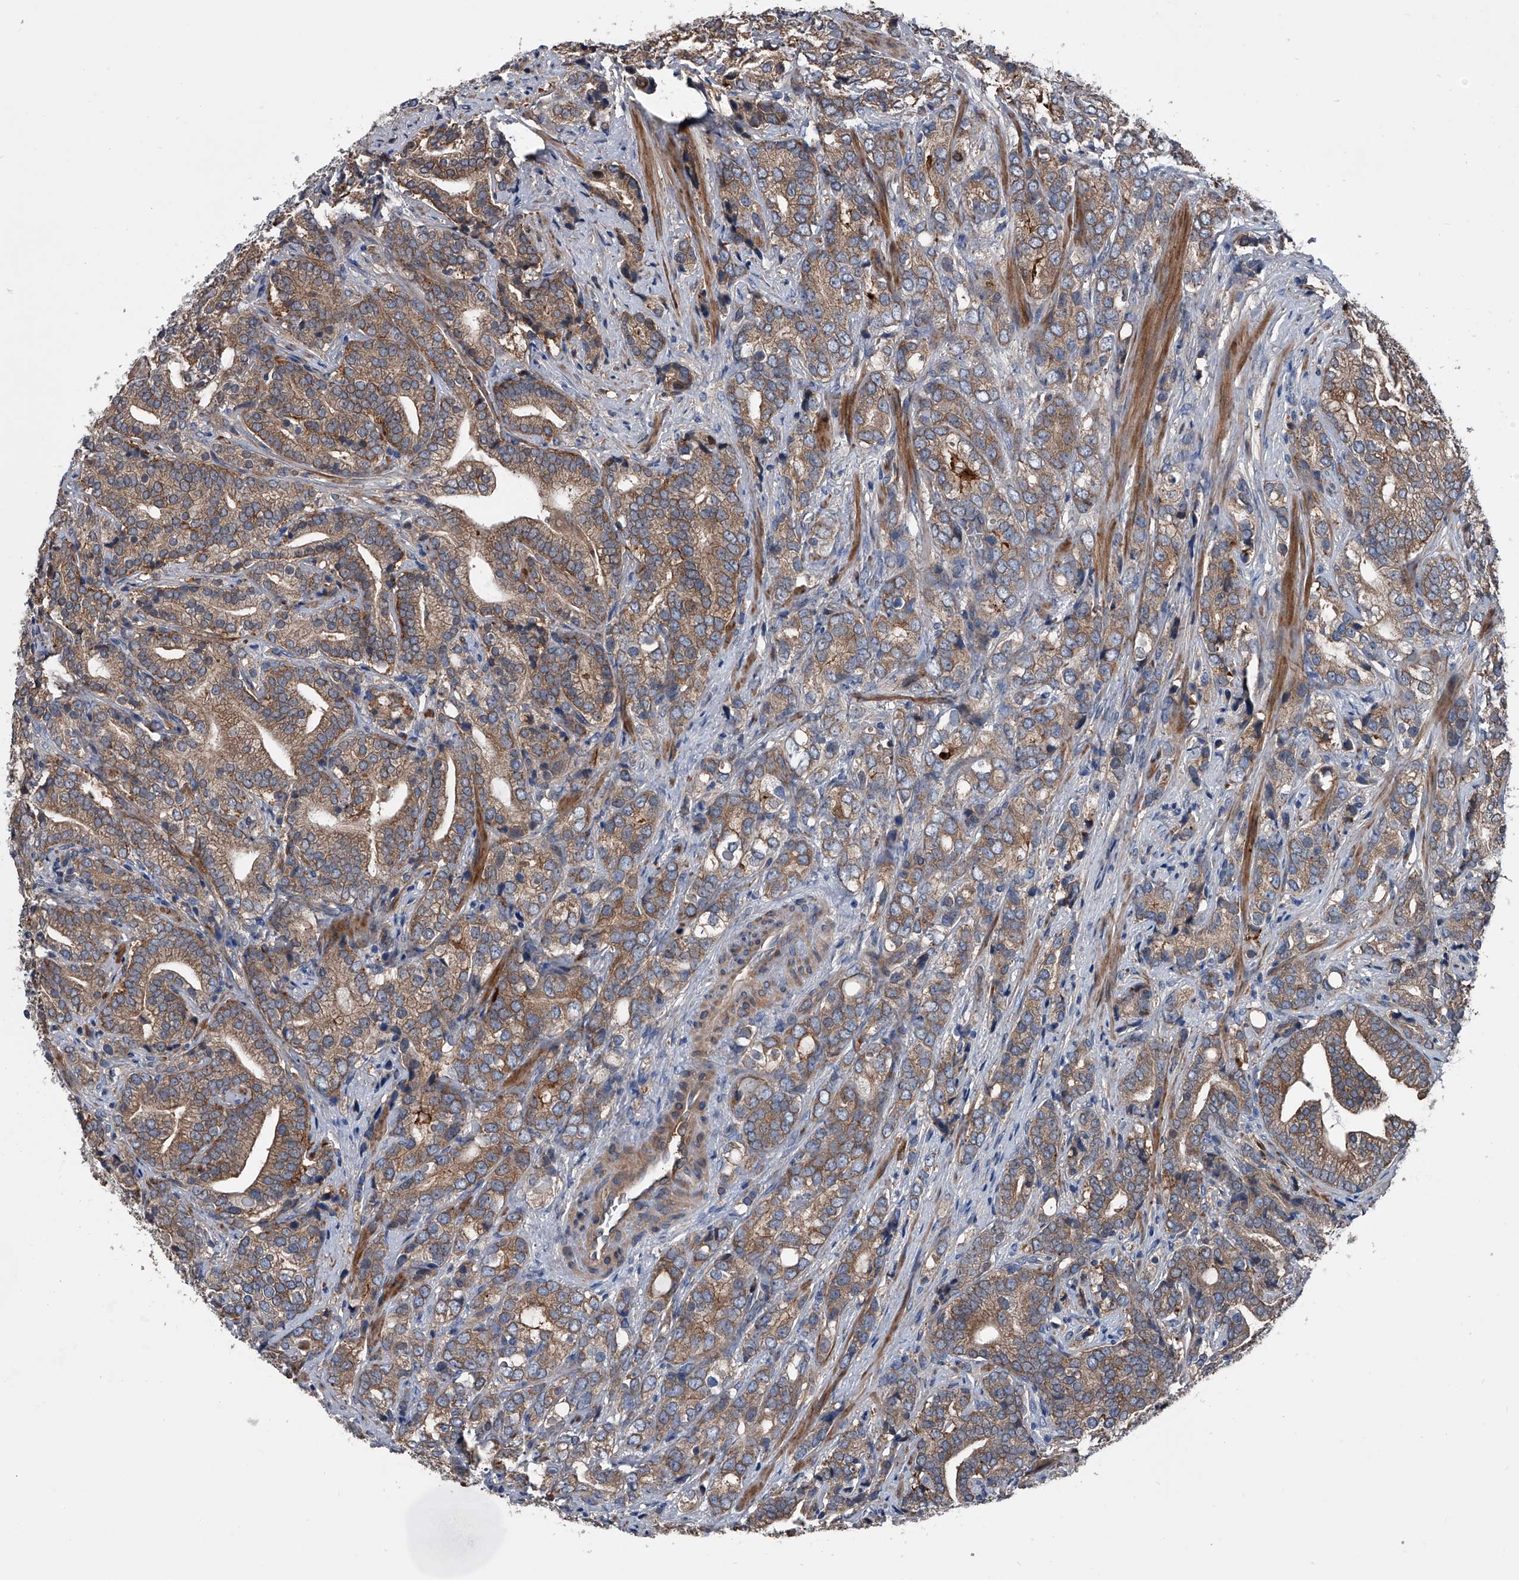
{"staining": {"intensity": "moderate", "quantity": ">75%", "location": "cytoplasmic/membranous"}, "tissue": "prostate cancer", "cell_type": "Tumor cells", "image_type": "cancer", "snomed": [{"axis": "morphology", "description": "Adenocarcinoma, High grade"}, {"axis": "topography", "description": "Prostate"}], "caption": "Immunohistochemical staining of human prostate cancer (adenocarcinoma (high-grade)) demonstrates medium levels of moderate cytoplasmic/membranous protein expression in approximately >75% of tumor cells. (DAB = brown stain, brightfield microscopy at high magnification).", "gene": "KIF13A", "patient": {"sex": "male", "age": 57}}